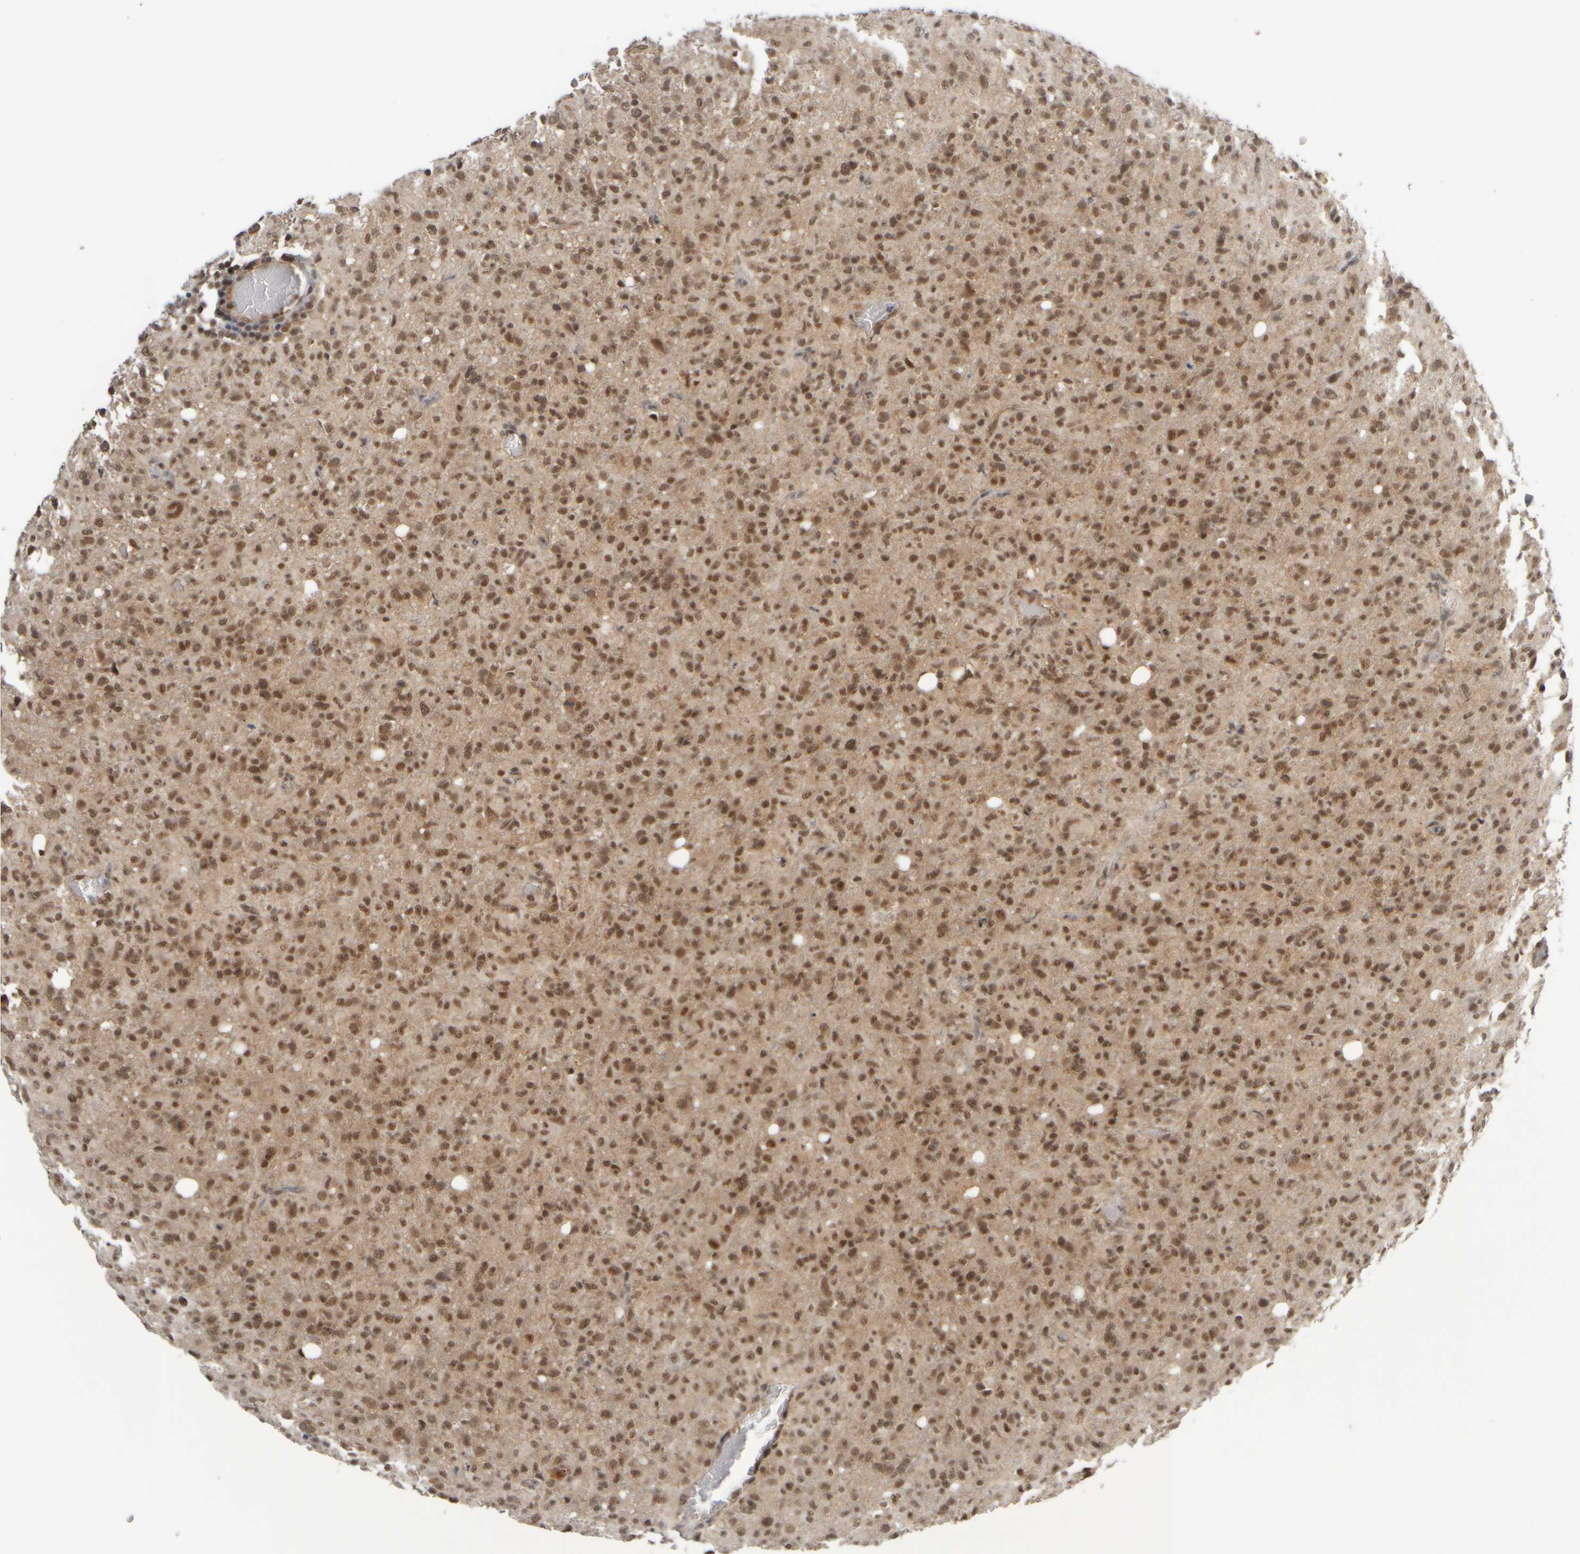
{"staining": {"intensity": "moderate", "quantity": ">75%", "location": "nuclear"}, "tissue": "glioma", "cell_type": "Tumor cells", "image_type": "cancer", "snomed": [{"axis": "morphology", "description": "Glioma, malignant, High grade"}, {"axis": "topography", "description": "Brain"}], "caption": "Tumor cells reveal moderate nuclear positivity in approximately >75% of cells in malignant glioma (high-grade).", "gene": "SYNRG", "patient": {"sex": "female", "age": 57}}